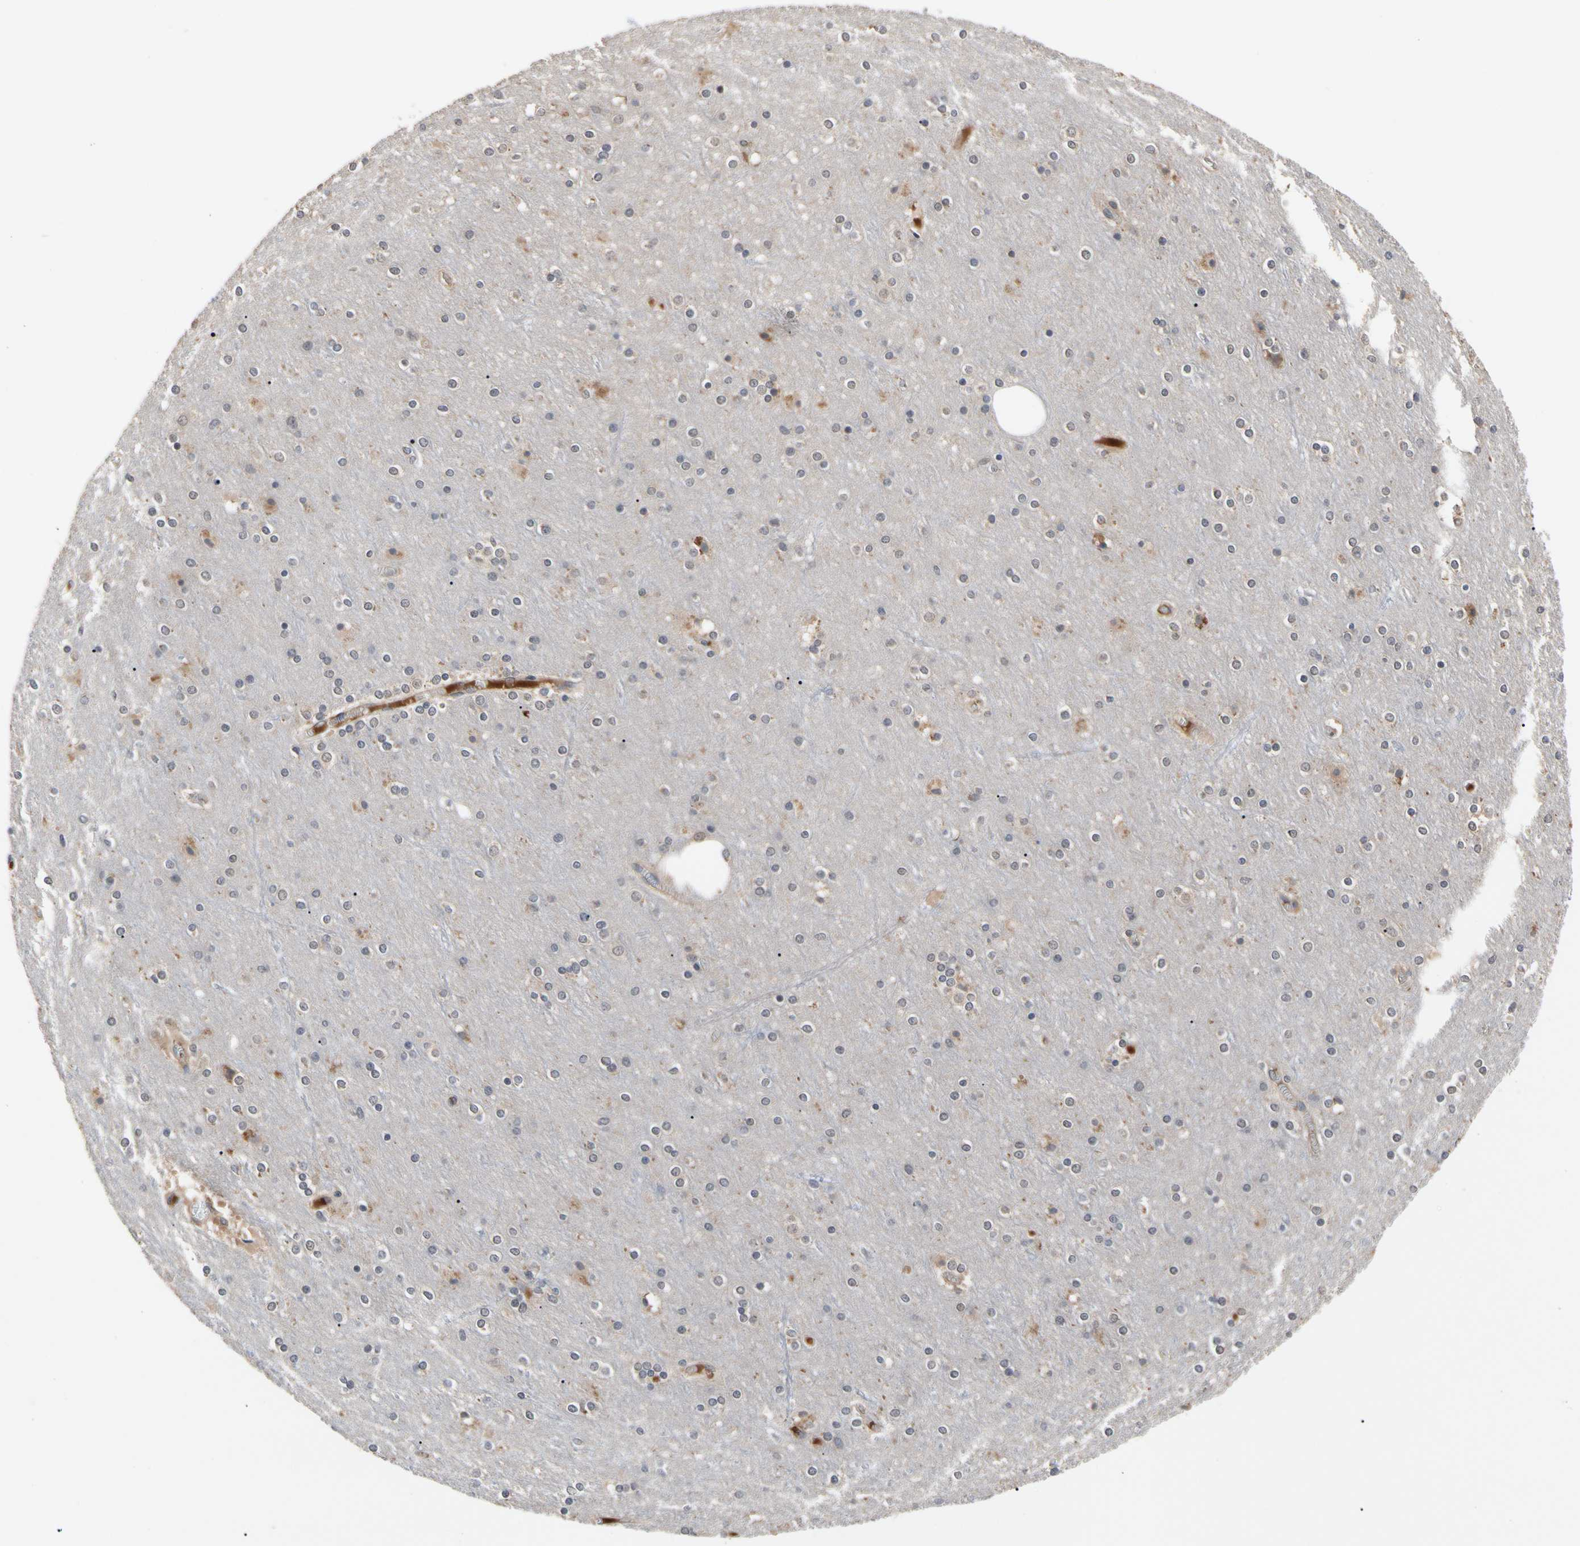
{"staining": {"intensity": "weak", "quantity": ">75%", "location": "cytoplasmic/membranous"}, "tissue": "cerebral cortex", "cell_type": "Endothelial cells", "image_type": "normal", "snomed": [{"axis": "morphology", "description": "Normal tissue, NOS"}, {"axis": "topography", "description": "Cerebral cortex"}], "caption": "This image reveals immunohistochemistry (IHC) staining of normal human cerebral cortex, with low weak cytoplasmic/membranous staining in approximately >75% of endothelial cells.", "gene": "CYTIP", "patient": {"sex": "female", "age": 54}}